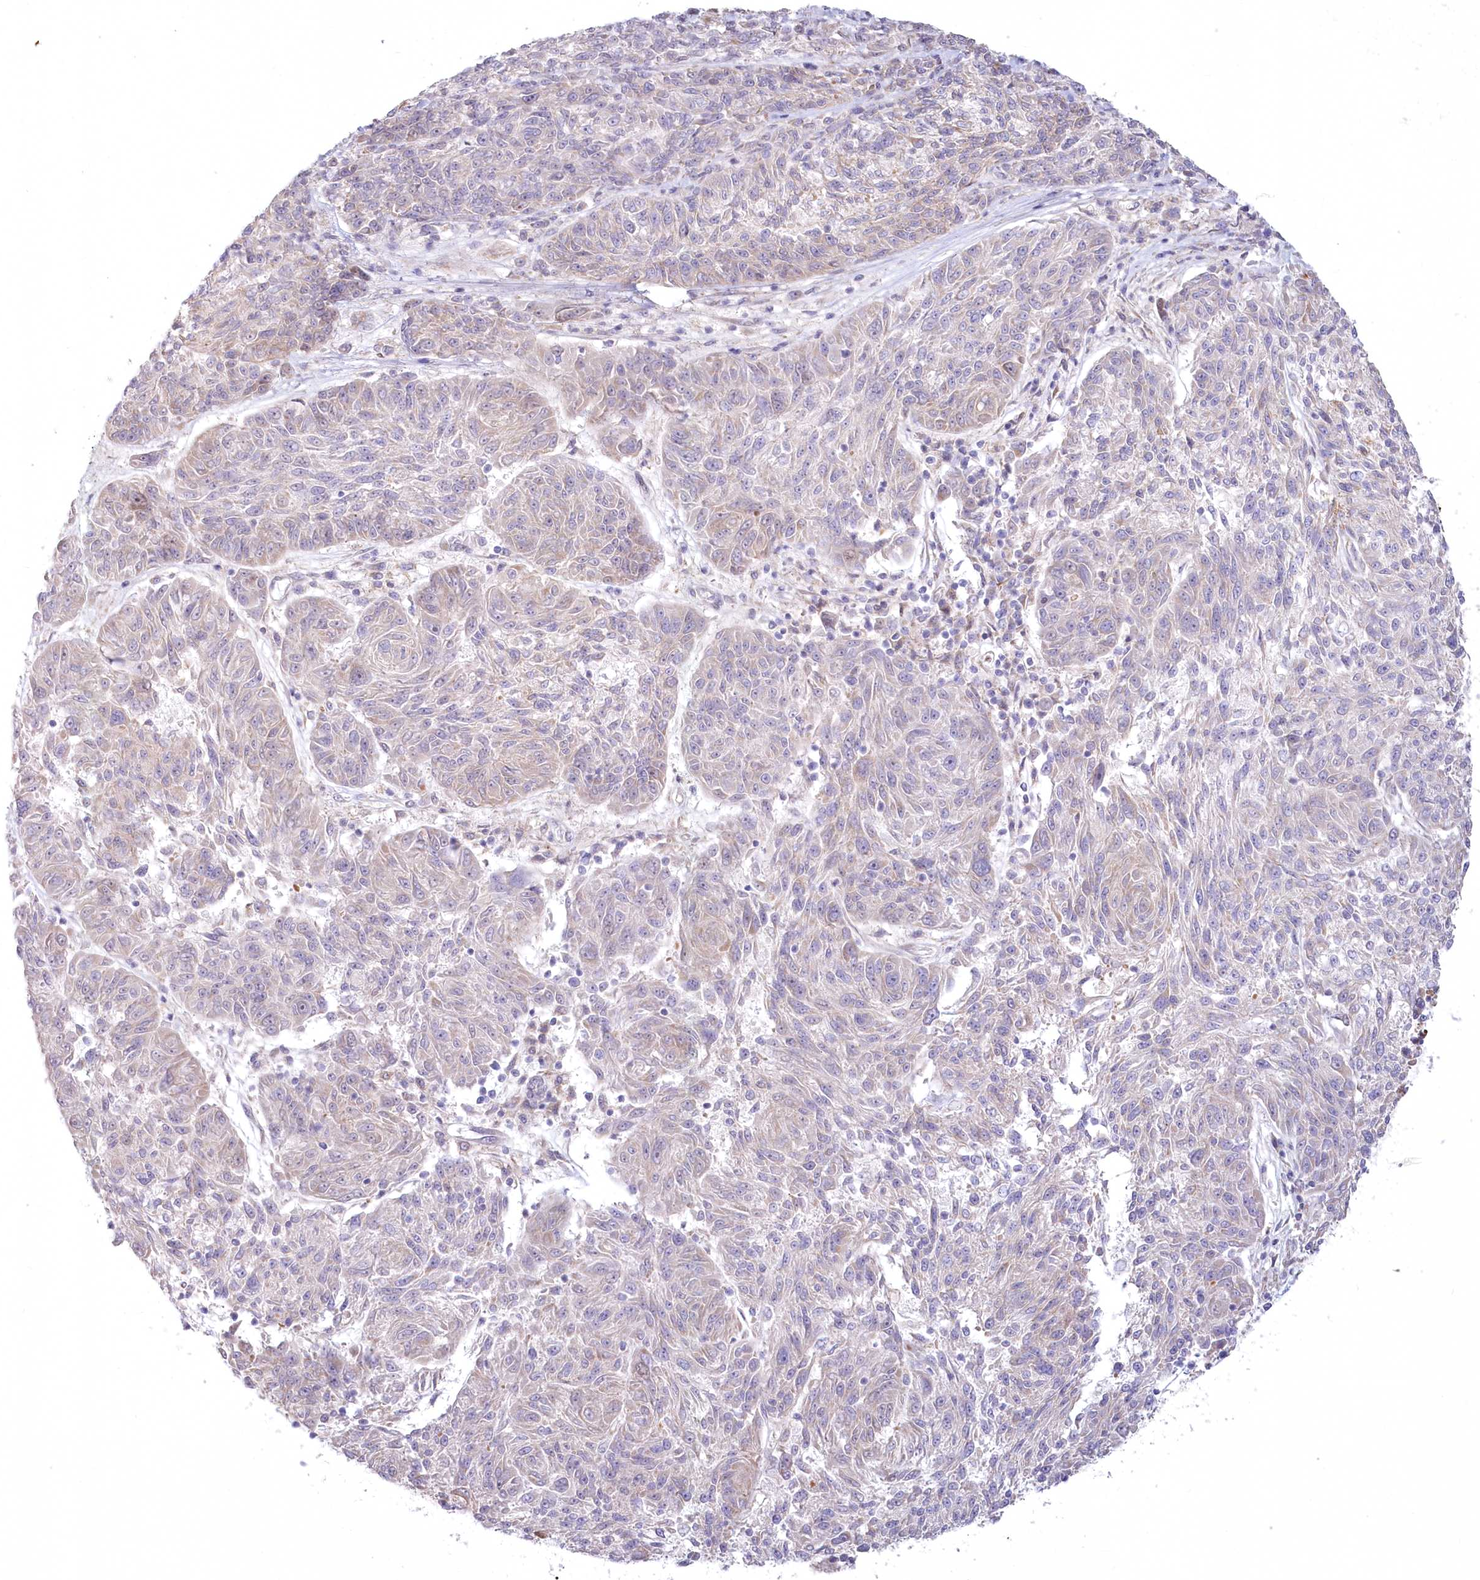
{"staining": {"intensity": "weak", "quantity": "<25%", "location": "cytoplasmic/membranous"}, "tissue": "melanoma", "cell_type": "Tumor cells", "image_type": "cancer", "snomed": [{"axis": "morphology", "description": "Malignant melanoma, NOS"}, {"axis": "topography", "description": "Skin"}], "caption": "Immunohistochemistry (IHC) image of neoplastic tissue: malignant melanoma stained with DAB (3,3'-diaminobenzidine) reveals no significant protein positivity in tumor cells.", "gene": "MTG1", "patient": {"sex": "male", "age": 53}}